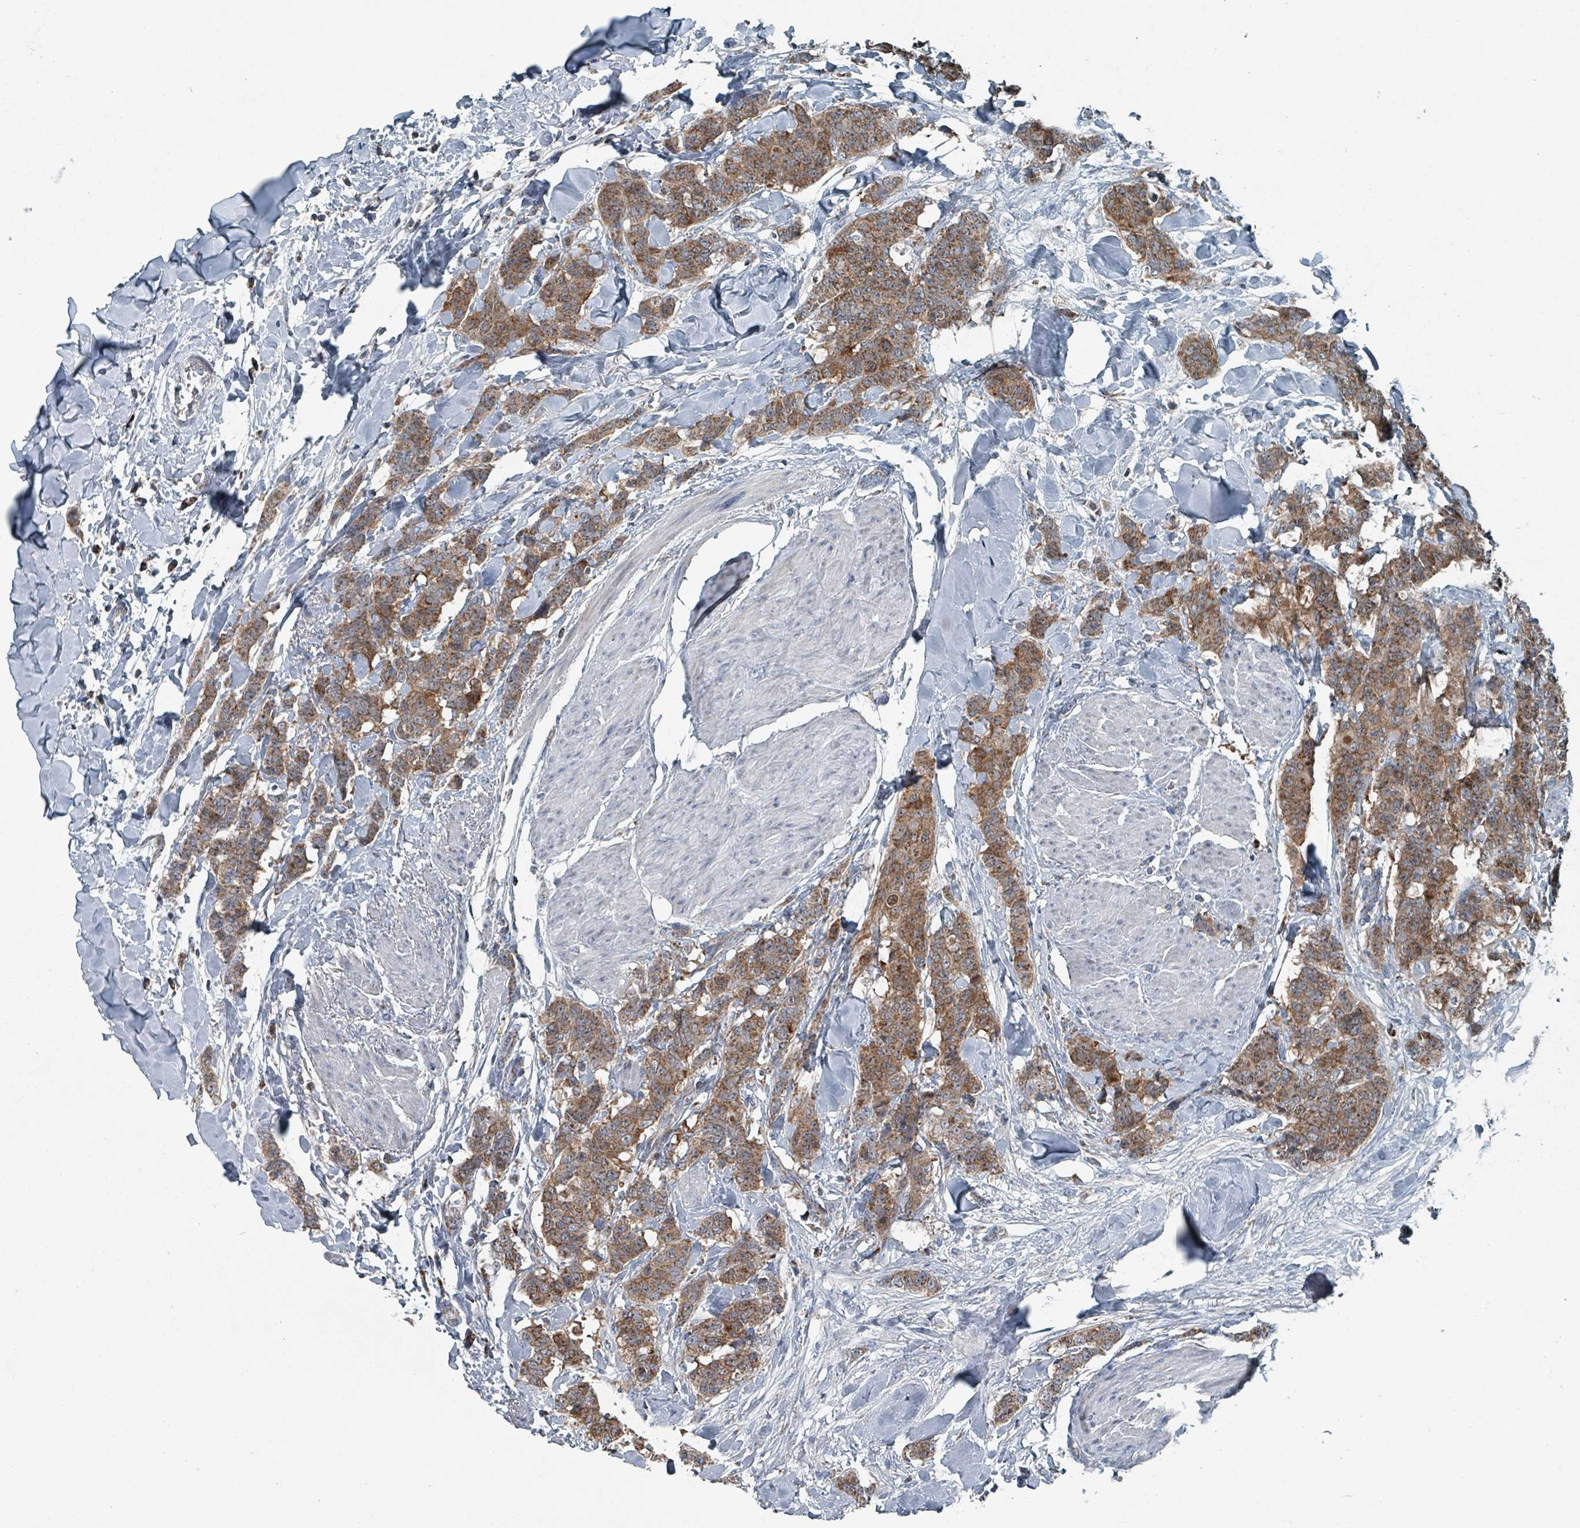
{"staining": {"intensity": "moderate", "quantity": ">75%", "location": "cytoplasmic/membranous"}, "tissue": "breast cancer", "cell_type": "Tumor cells", "image_type": "cancer", "snomed": [{"axis": "morphology", "description": "Duct carcinoma"}, {"axis": "topography", "description": "Breast"}], "caption": "The histopathology image exhibits staining of breast cancer (intraductal carcinoma), revealing moderate cytoplasmic/membranous protein positivity (brown color) within tumor cells. The staining was performed using DAB to visualize the protein expression in brown, while the nuclei were stained in blue with hematoxylin (Magnification: 20x).", "gene": "ABHD18", "patient": {"sex": "female", "age": 40}}